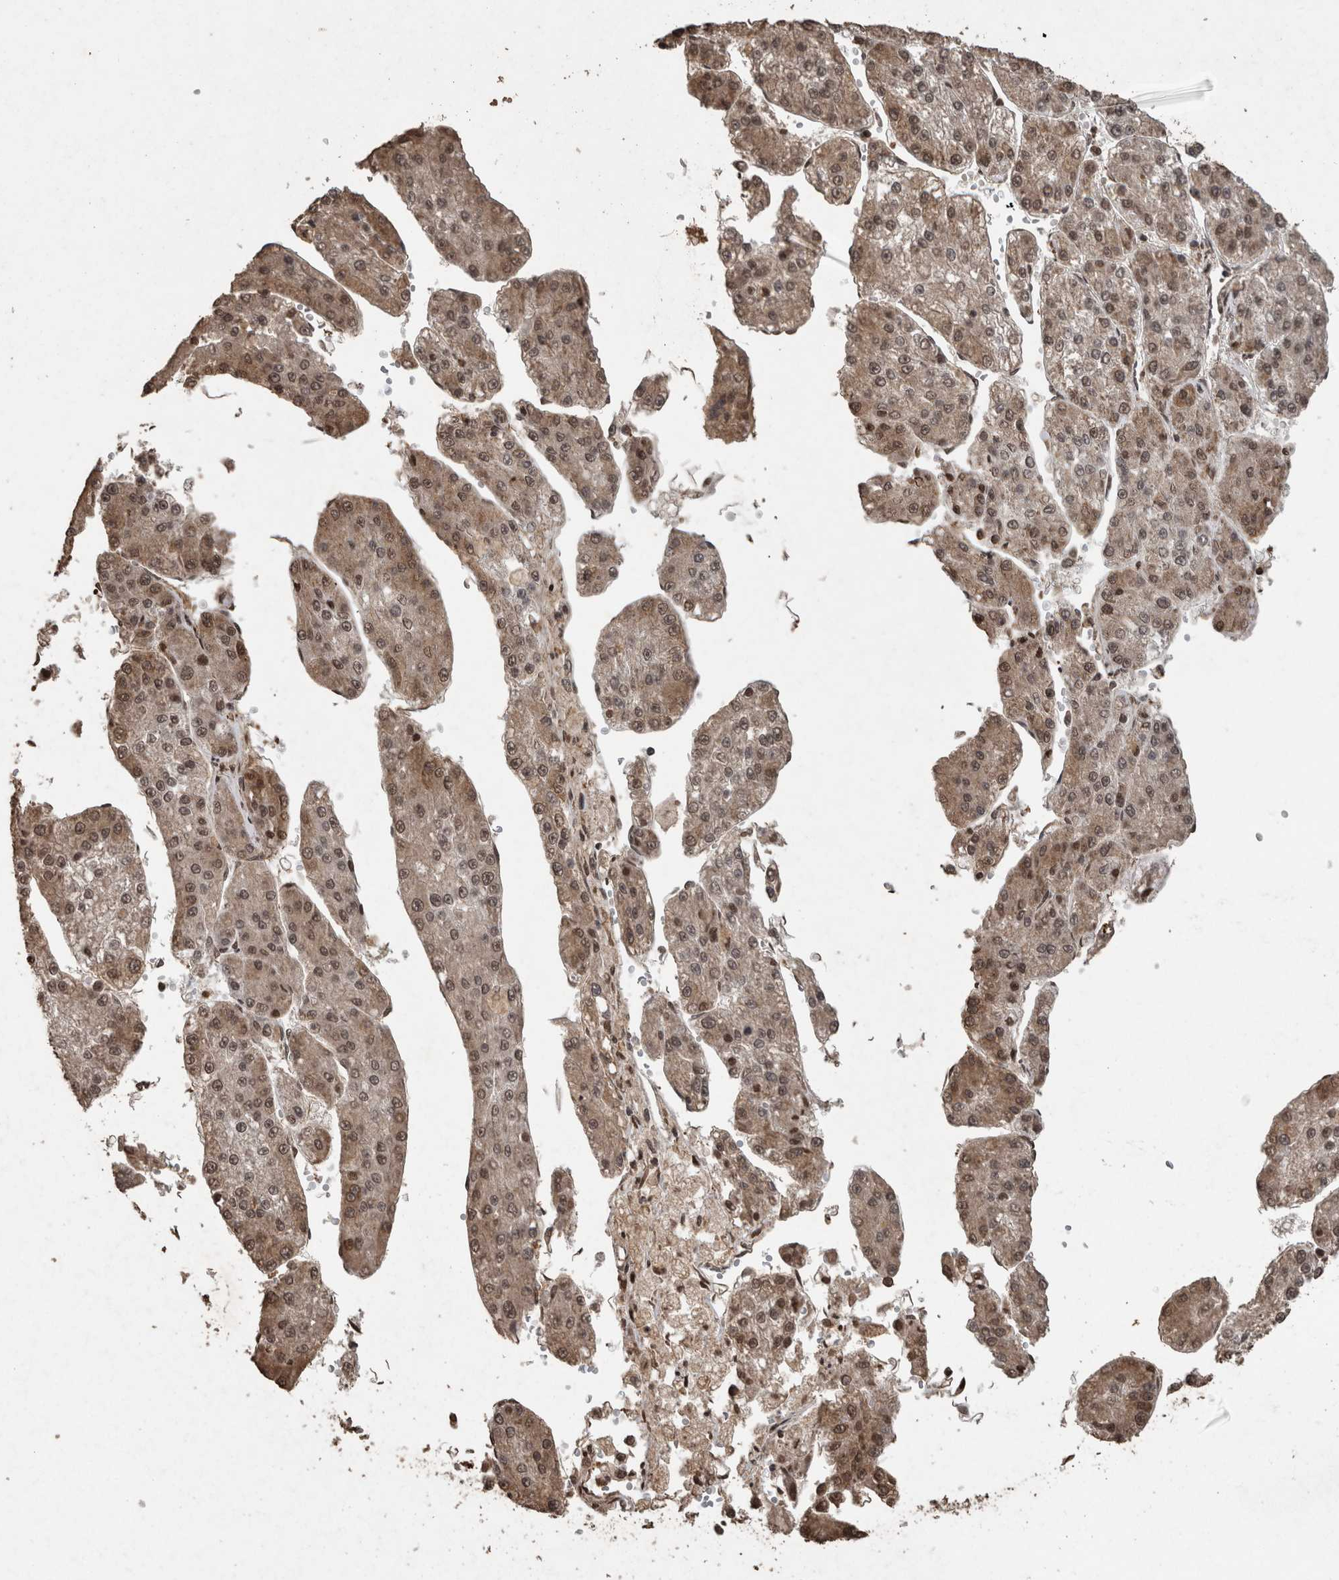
{"staining": {"intensity": "moderate", "quantity": ">75%", "location": "cytoplasmic/membranous,nuclear"}, "tissue": "liver cancer", "cell_type": "Tumor cells", "image_type": "cancer", "snomed": [{"axis": "morphology", "description": "Carcinoma, Hepatocellular, NOS"}, {"axis": "topography", "description": "Liver"}], "caption": "Immunohistochemistry (IHC) photomicrograph of liver hepatocellular carcinoma stained for a protein (brown), which reveals medium levels of moderate cytoplasmic/membranous and nuclear expression in approximately >75% of tumor cells.", "gene": "PINK1", "patient": {"sex": "female", "age": 73}}